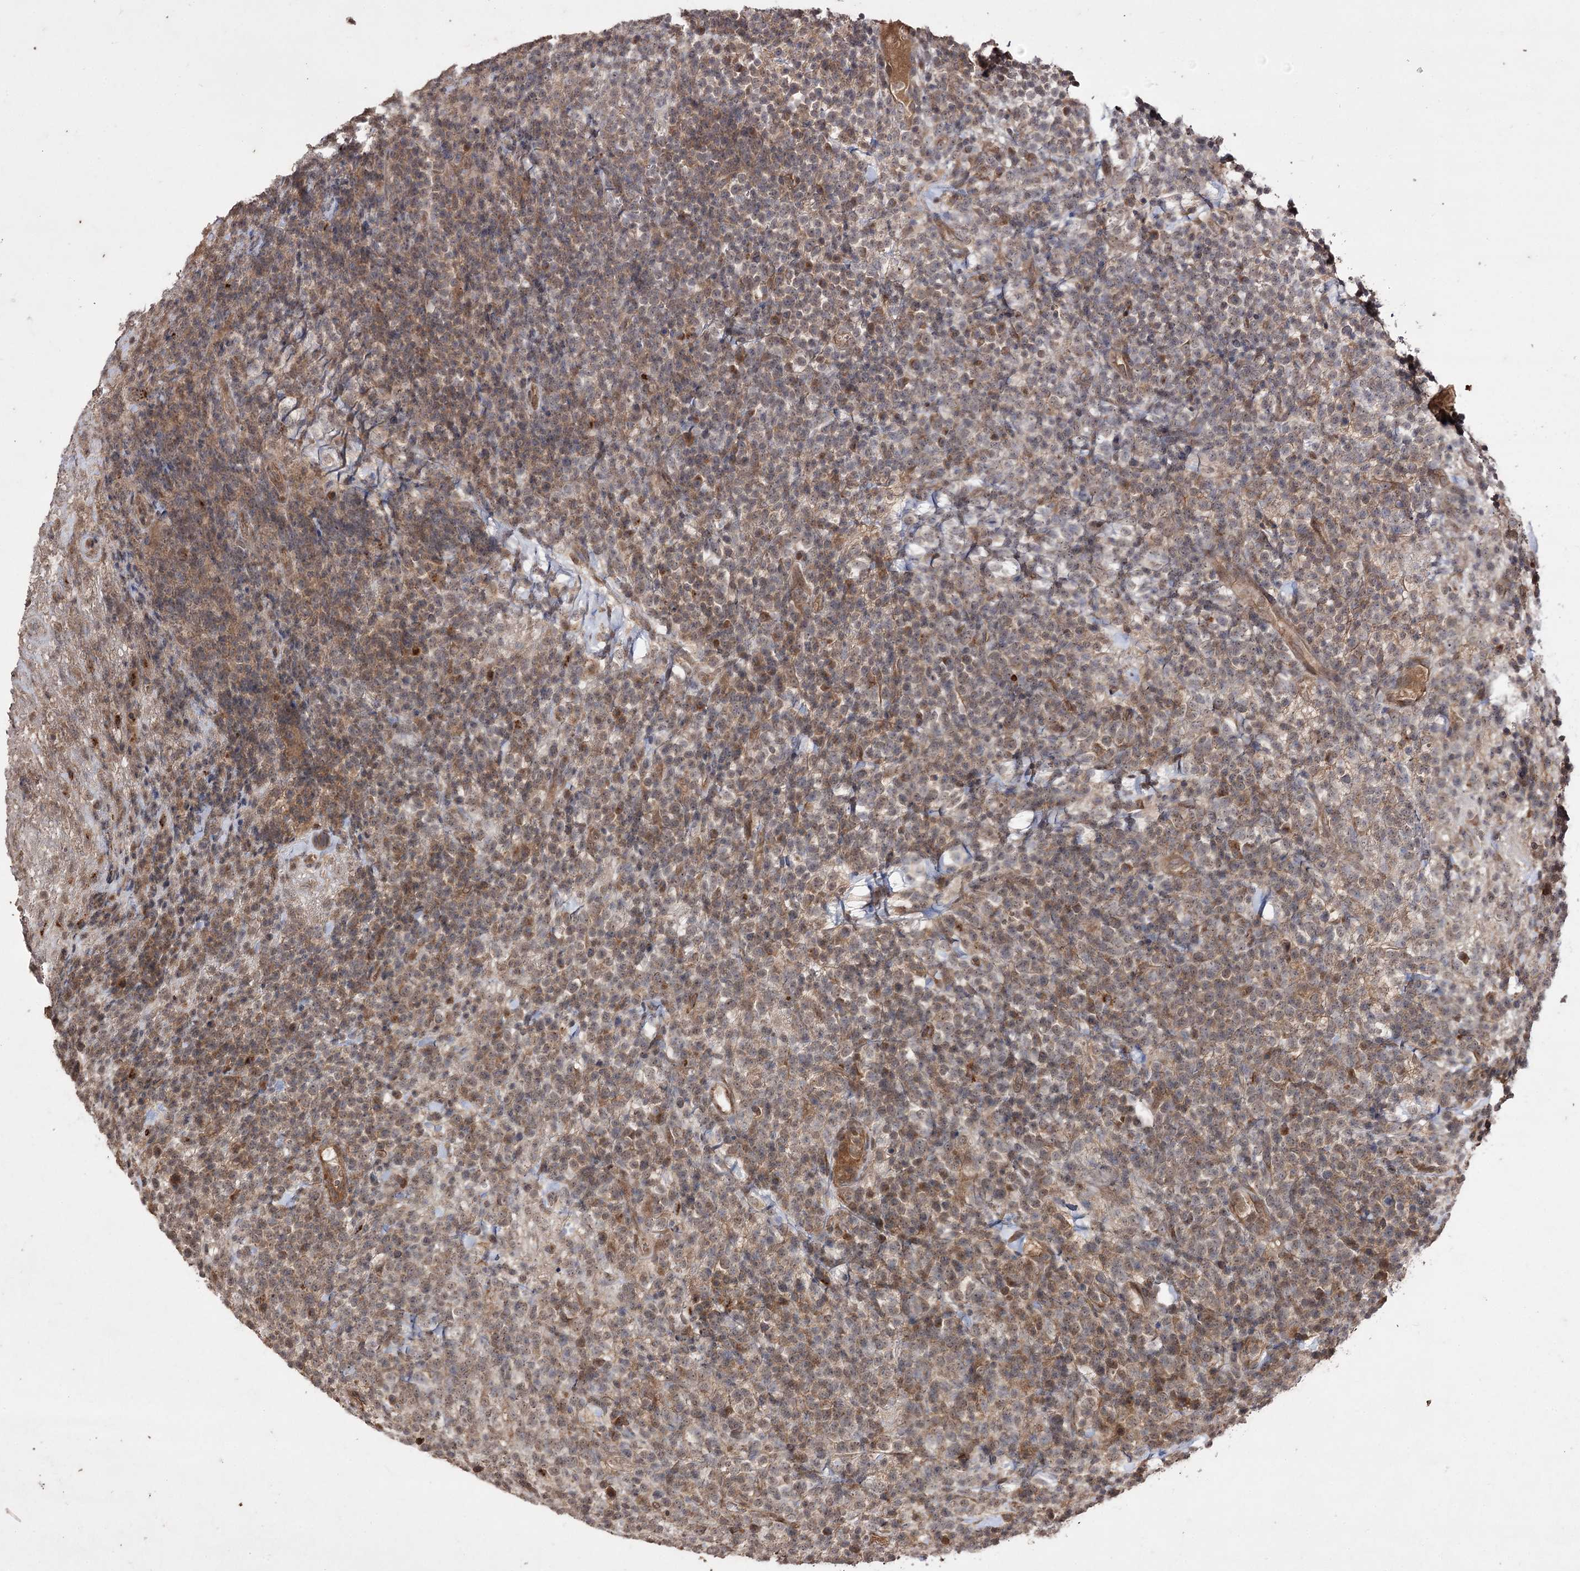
{"staining": {"intensity": "moderate", "quantity": "<25%", "location": "cytoplasmic/membranous"}, "tissue": "lymphoma", "cell_type": "Tumor cells", "image_type": "cancer", "snomed": [{"axis": "morphology", "description": "Malignant lymphoma, non-Hodgkin's type, High grade"}, {"axis": "topography", "description": "Colon"}], "caption": "There is low levels of moderate cytoplasmic/membranous expression in tumor cells of malignant lymphoma, non-Hodgkin's type (high-grade), as demonstrated by immunohistochemical staining (brown color).", "gene": "FANCL", "patient": {"sex": "female", "age": 53}}